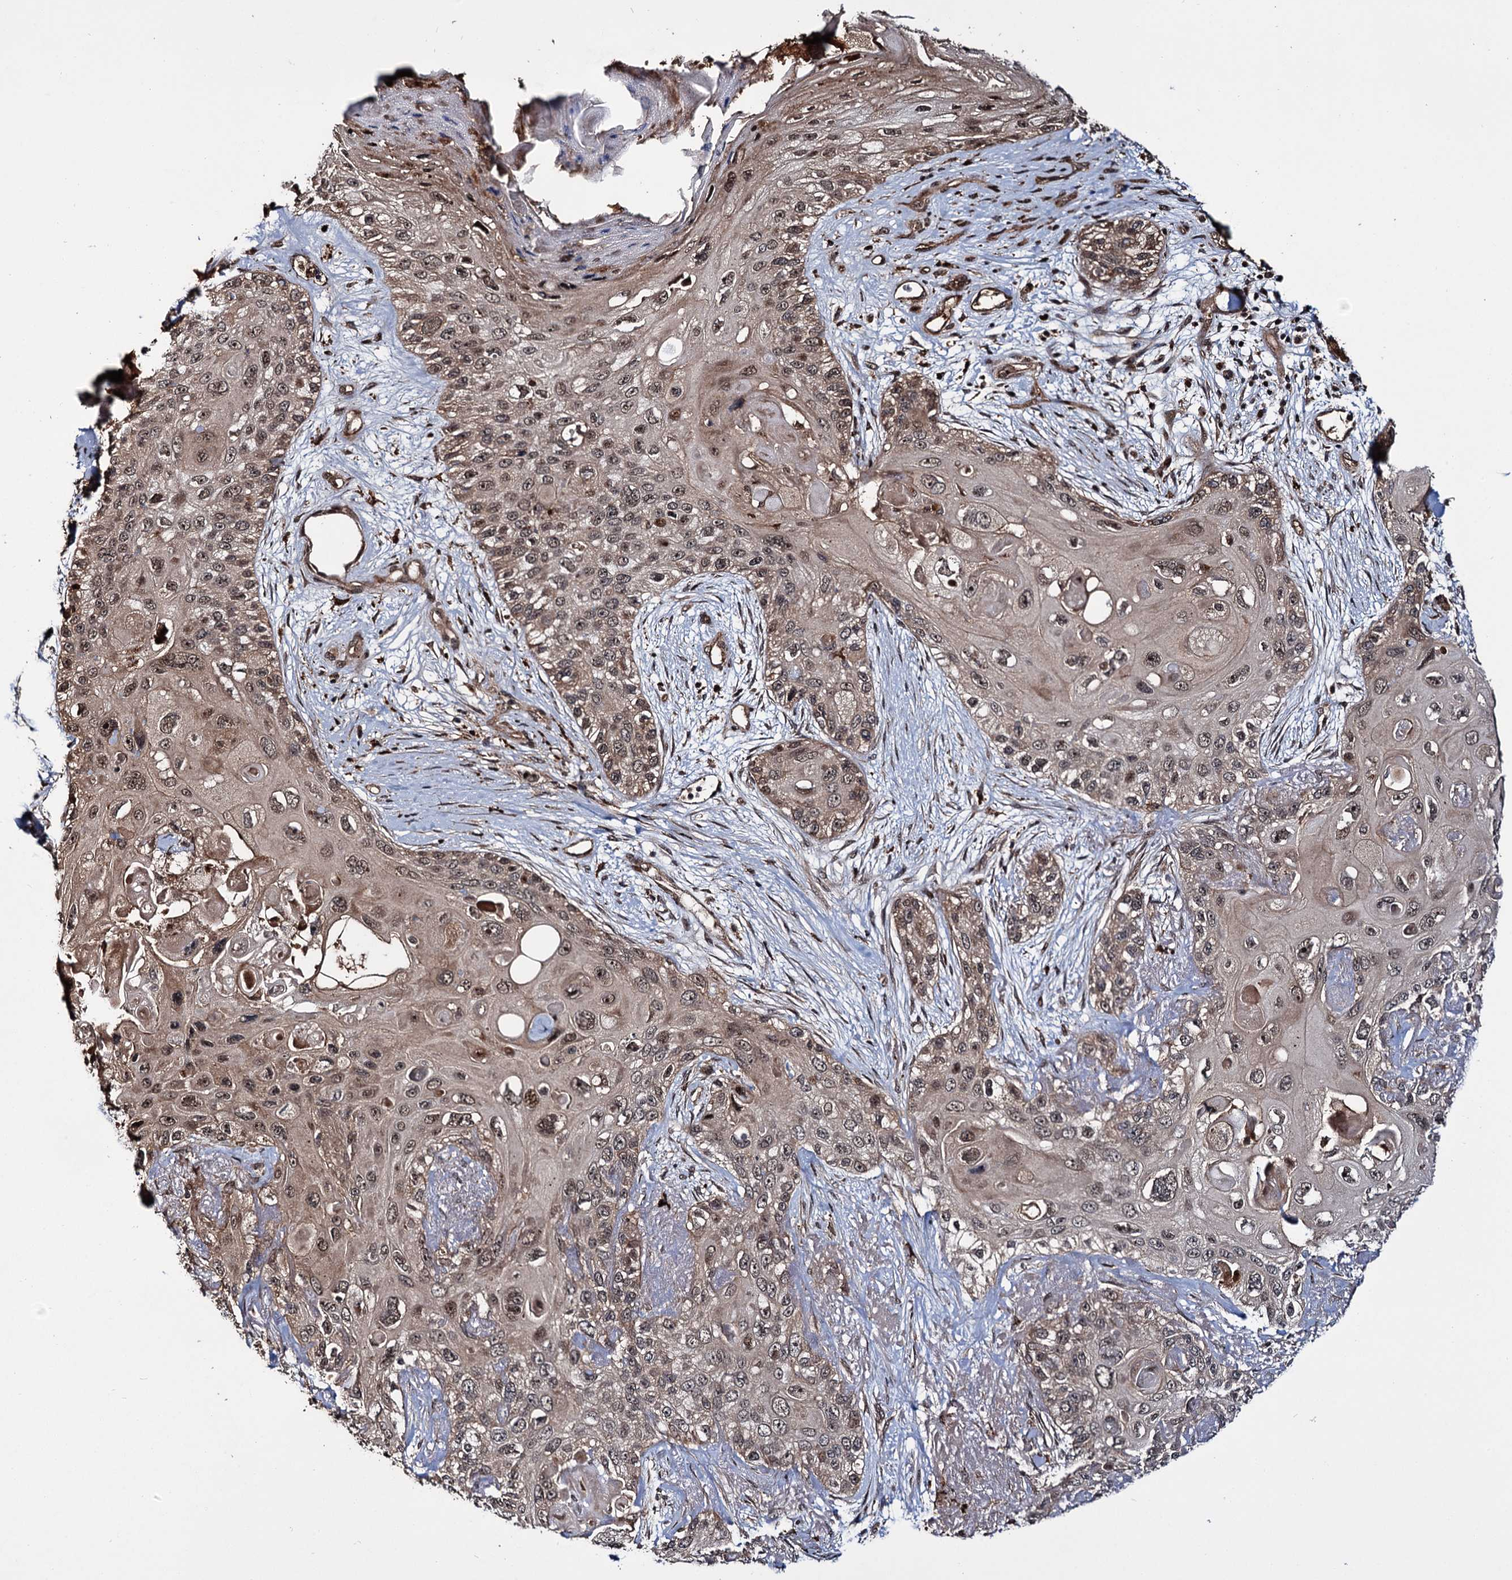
{"staining": {"intensity": "moderate", "quantity": ">75%", "location": "nuclear"}, "tissue": "skin cancer", "cell_type": "Tumor cells", "image_type": "cancer", "snomed": [{"axis": "morphology", "description": "Normal tissue, NOS"}, {"axis": "morphology", "description": "Squamous cell carcinoma, NOS"}, {"axis": "topography", "description": "Skin"}], "caption": "Protein expression analysis of human squamous cell carcinoma (skin) reveals moderate nuclear staining in approximately >75% of tumor cells.", "gene": "CEP192", "patient": {"sex": "male", "age": 72}}